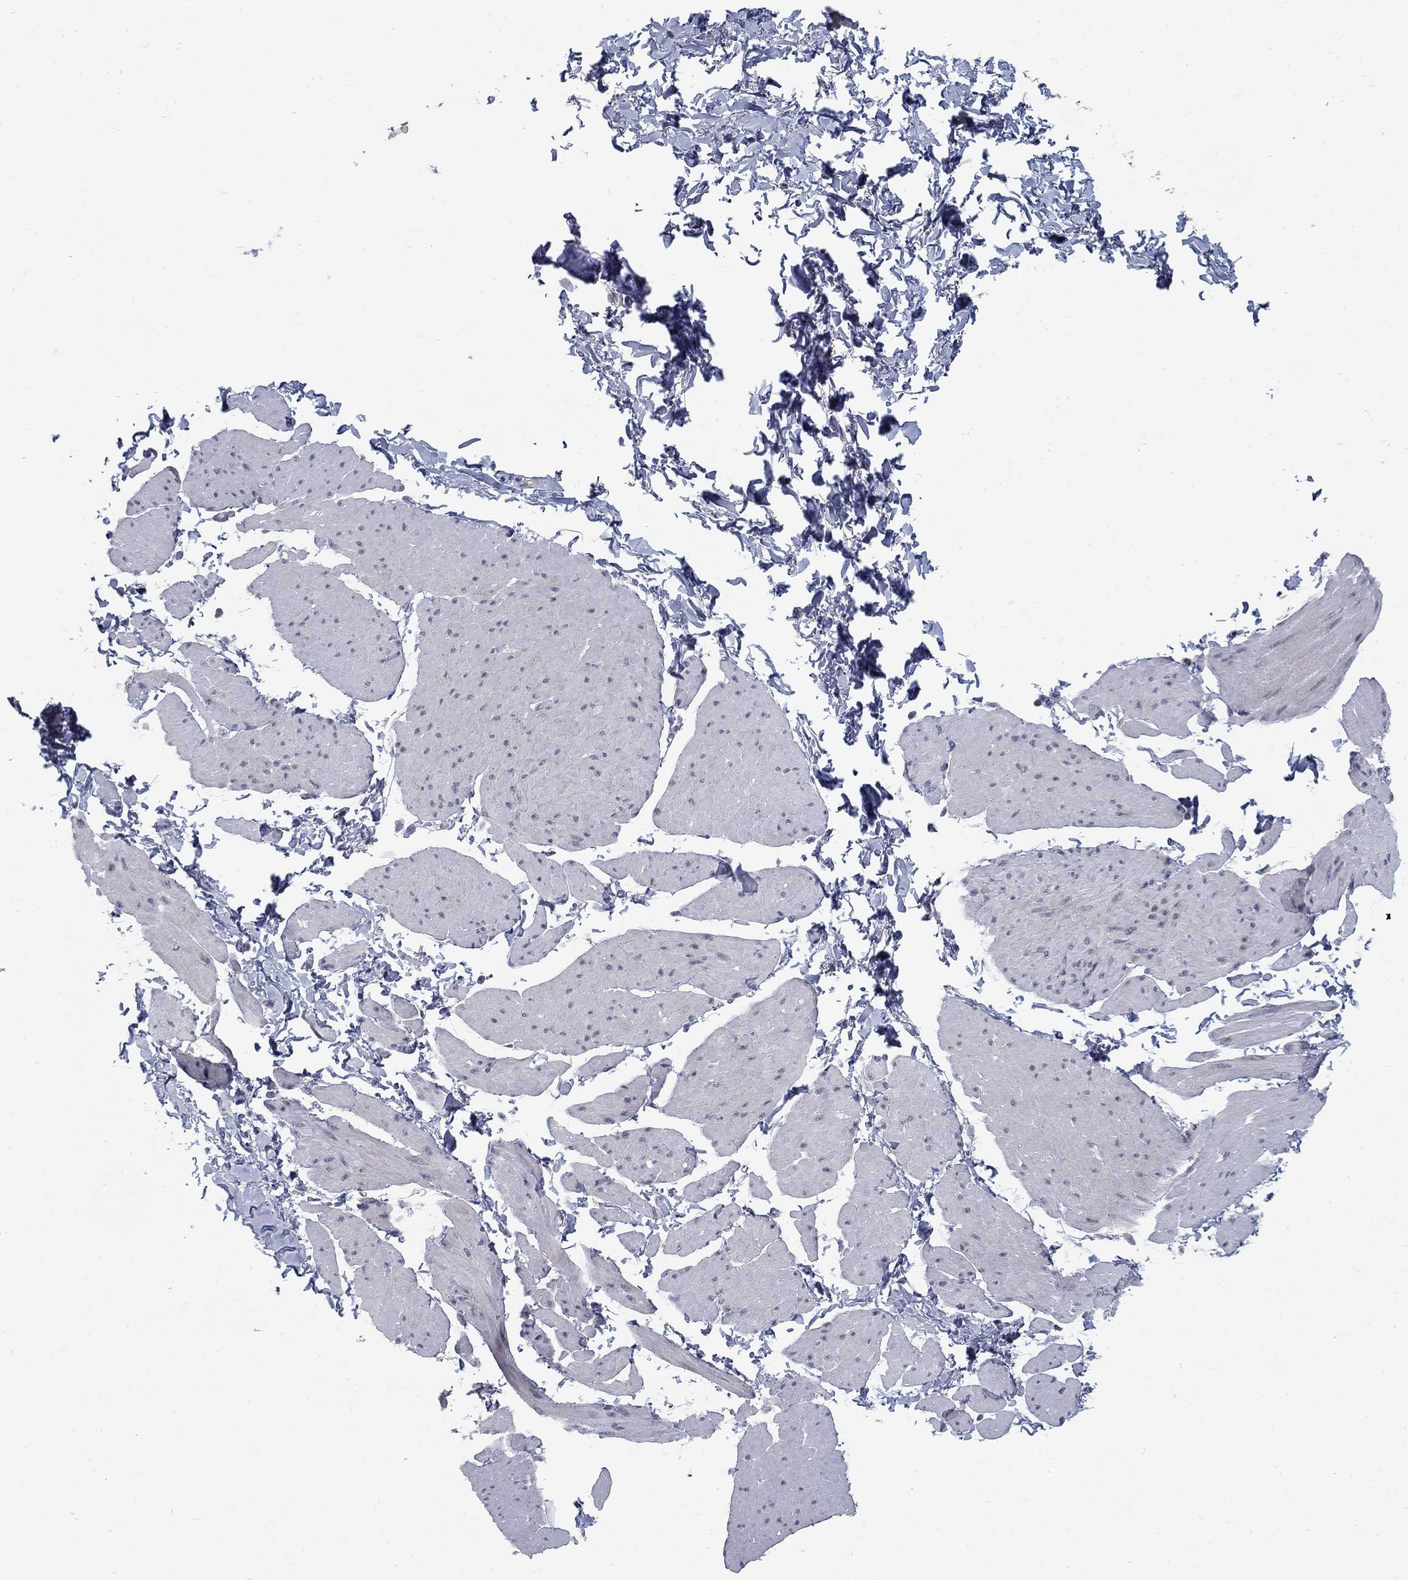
{"staining": {"intensity": "negative", "quantity": "none", "location": "none"}, "tissue": "smooth muscle", "cell_type": "Smooth muscle cells", "image_type": "normal", "snomed": [{"axis": "morphology", "description": "Normal tissue, NOS"}, {"axis": "topography", "description": "Adipose tissue"}, {"axis": "topography", "description": "Smooth muscle"}, {"axis": "topography", "description": "Peripheral nerve tissue"}], "caption": "This is an immunohistochemistry image of benign human smooth muscle. There is no expression in smooth muscle cells.", "gene": "ATP1A3", "patient": {"sex": "male", "age": 83}}